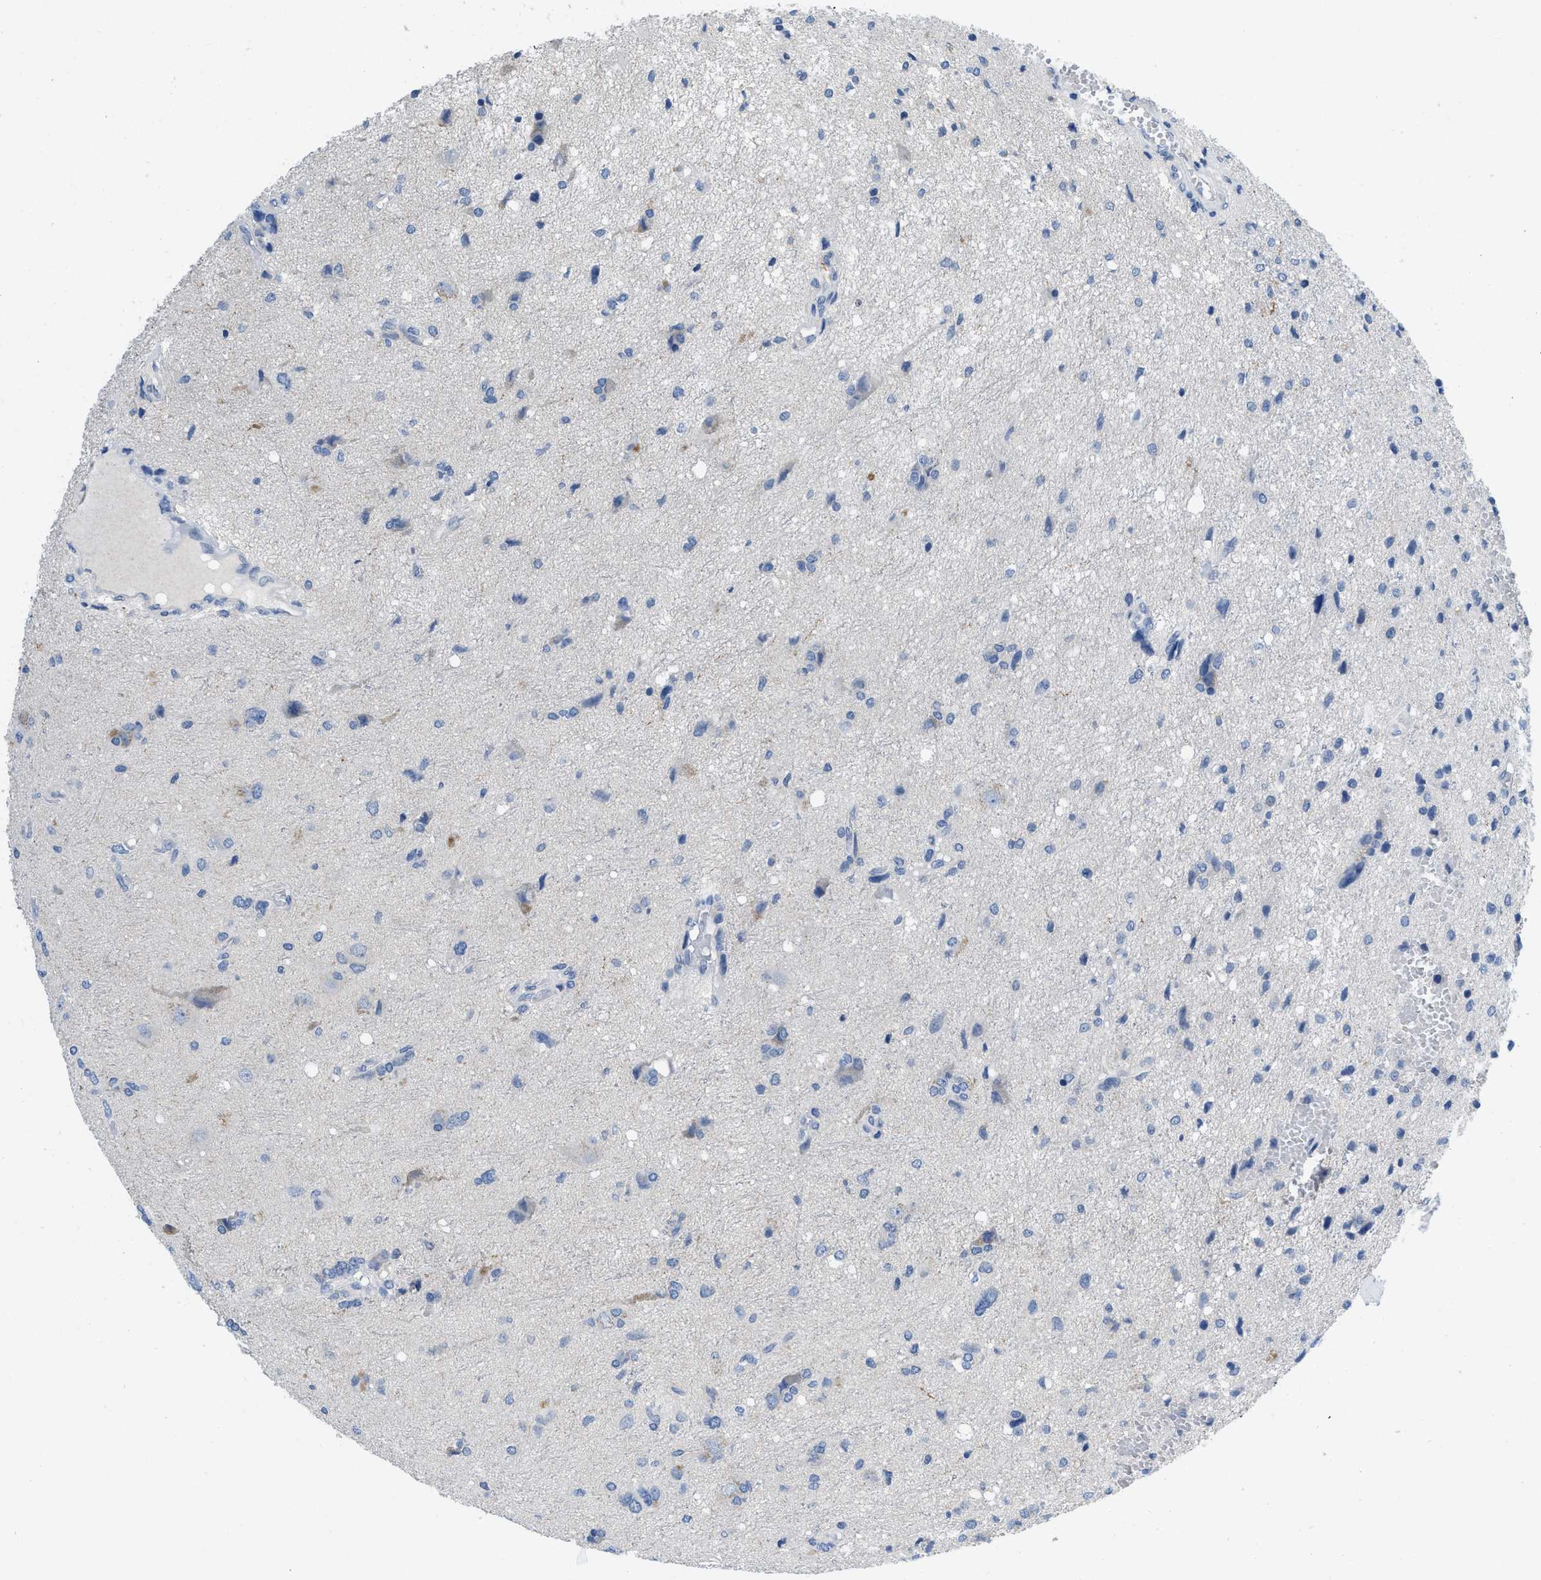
{"staining": {"intensity": "negative", "quantity": "none", "location": "none"}, "tissue": "glioma", "cell_type": "Tumor cells", "image_type": "cancer", "snomed": [{"axis": "morphology", "description": "Glioma, malignant, High grade"}, {"axis": "topography", "description": "Brain"}], "caption": "Micrograph shows no protein positivity in tumor cells of high-grade glioma (malignant) tissue. Brightfield microscopy of IHC stained with DAB (brown) and hematoxylin (blue), captured at high magnification.", "gene": "PYY", "patient": {"sex": "female", "age": 59}}